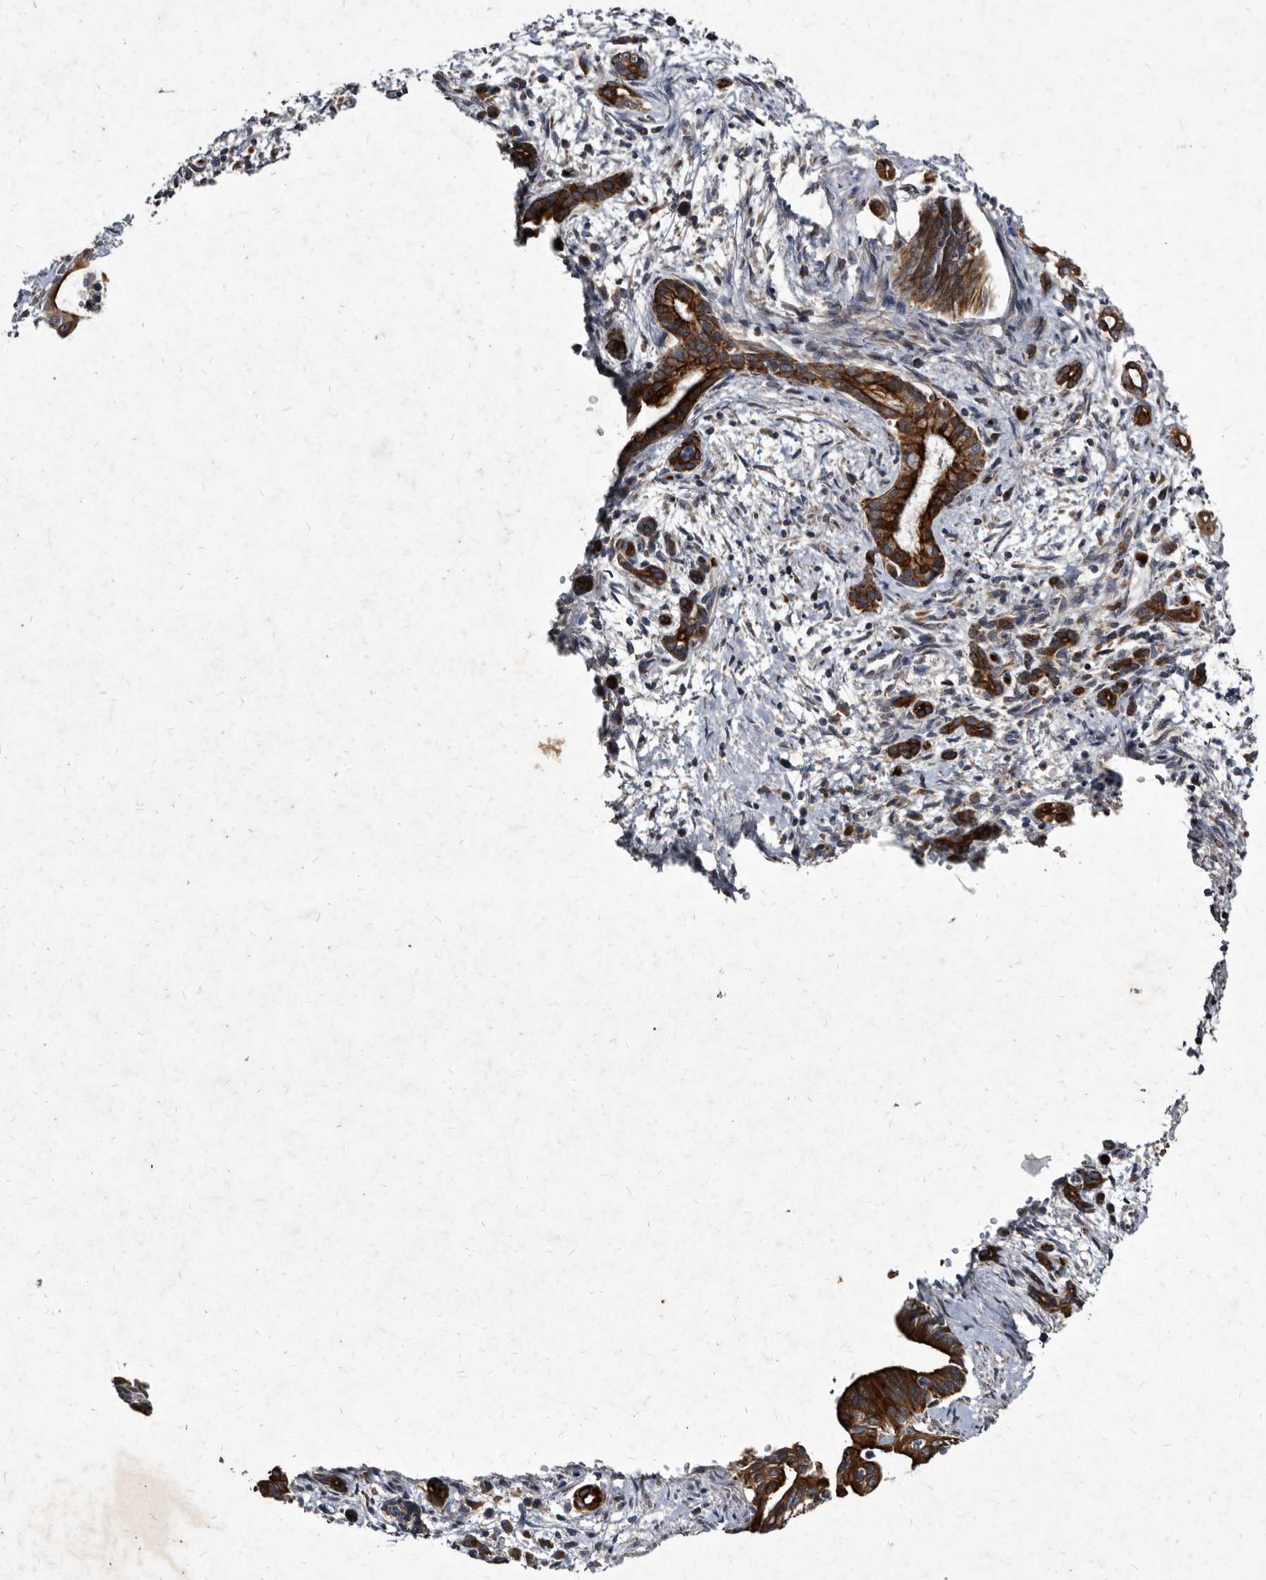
{"staining": {"intensity": "strong", "quantity": ">75%", "location": "cytoplasmic/membranous"}, "tissue": "pancreatic cancer", "cell_type": "Tumor cells", "image_type": "cancer", "snomed": [{"axis": "morphology", "description": "Adenocarcinoma, NOS"}, {"axis": "topography", "description": "Pancreas"}], "caption": "Immunohistochemical staining of pancreatic adenocarcinoma exhibits high levels of strong cytoplasmic/membranous expression in about >75% of tumor cells.", "gene": "YPEL3", "patient": {"sex": "male", "age": 58}}